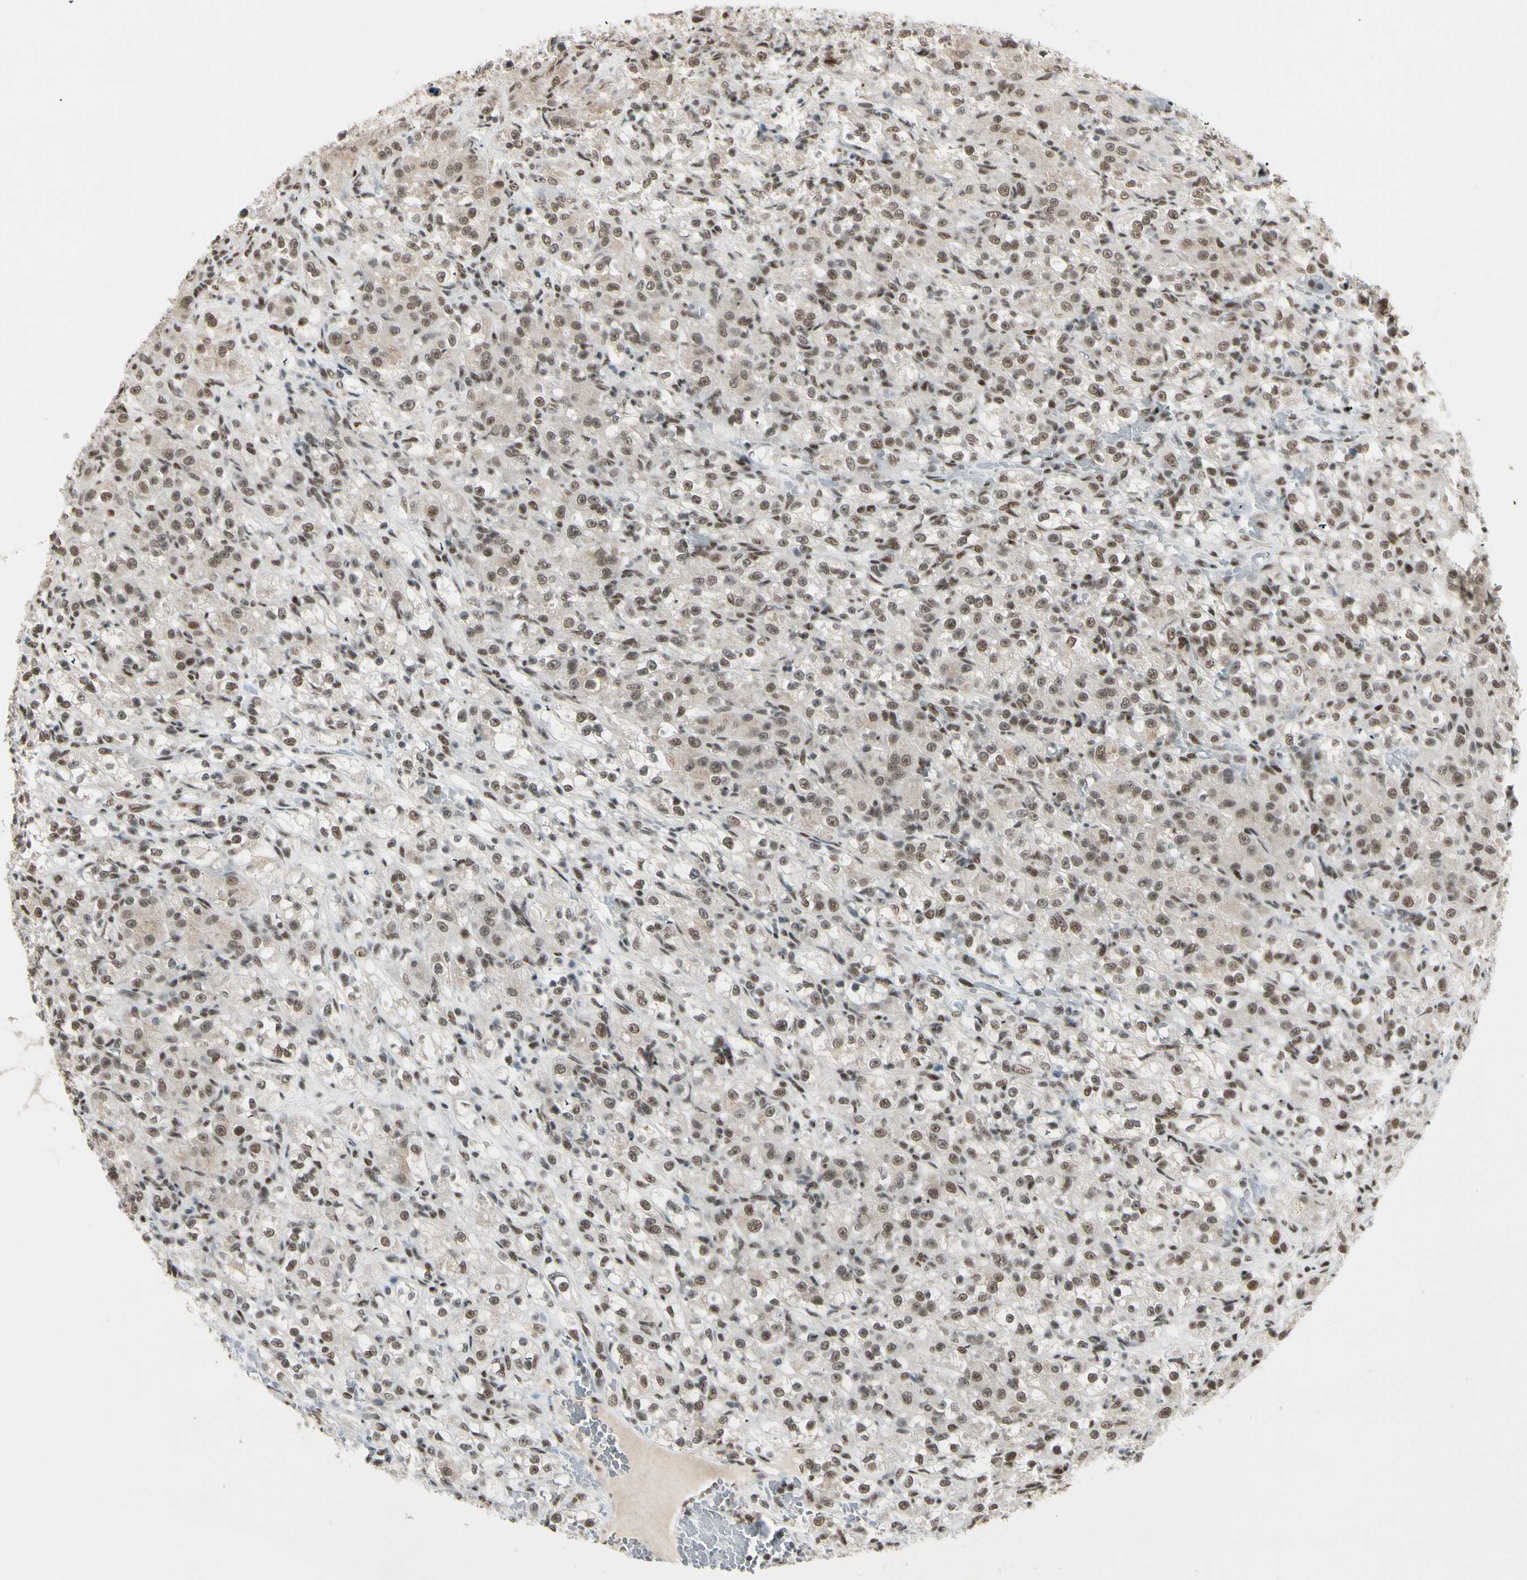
{"staining": {"intensity": "strong", "quantity": ">75%", "location": "nuclear"}, "tissue": "renal cancer", "cell_type": "Tumor cells", "image_type": "cancer", "snomed": [{"axis": "morphology", "description": "Normal tissue, NOS"}, {"axis": "morphology", "description": "Adenocarcinoma, NOS"}, {"axis": "topography", "description": "Kidney"}], "caption": "Renal cancer was stained to show a protein in brown. There is high levels of strong nuclear positivity in approximately >75% of tumor cells.", "gene": "CHAMP1", "patient": {"sex": "male", "age": 61}}